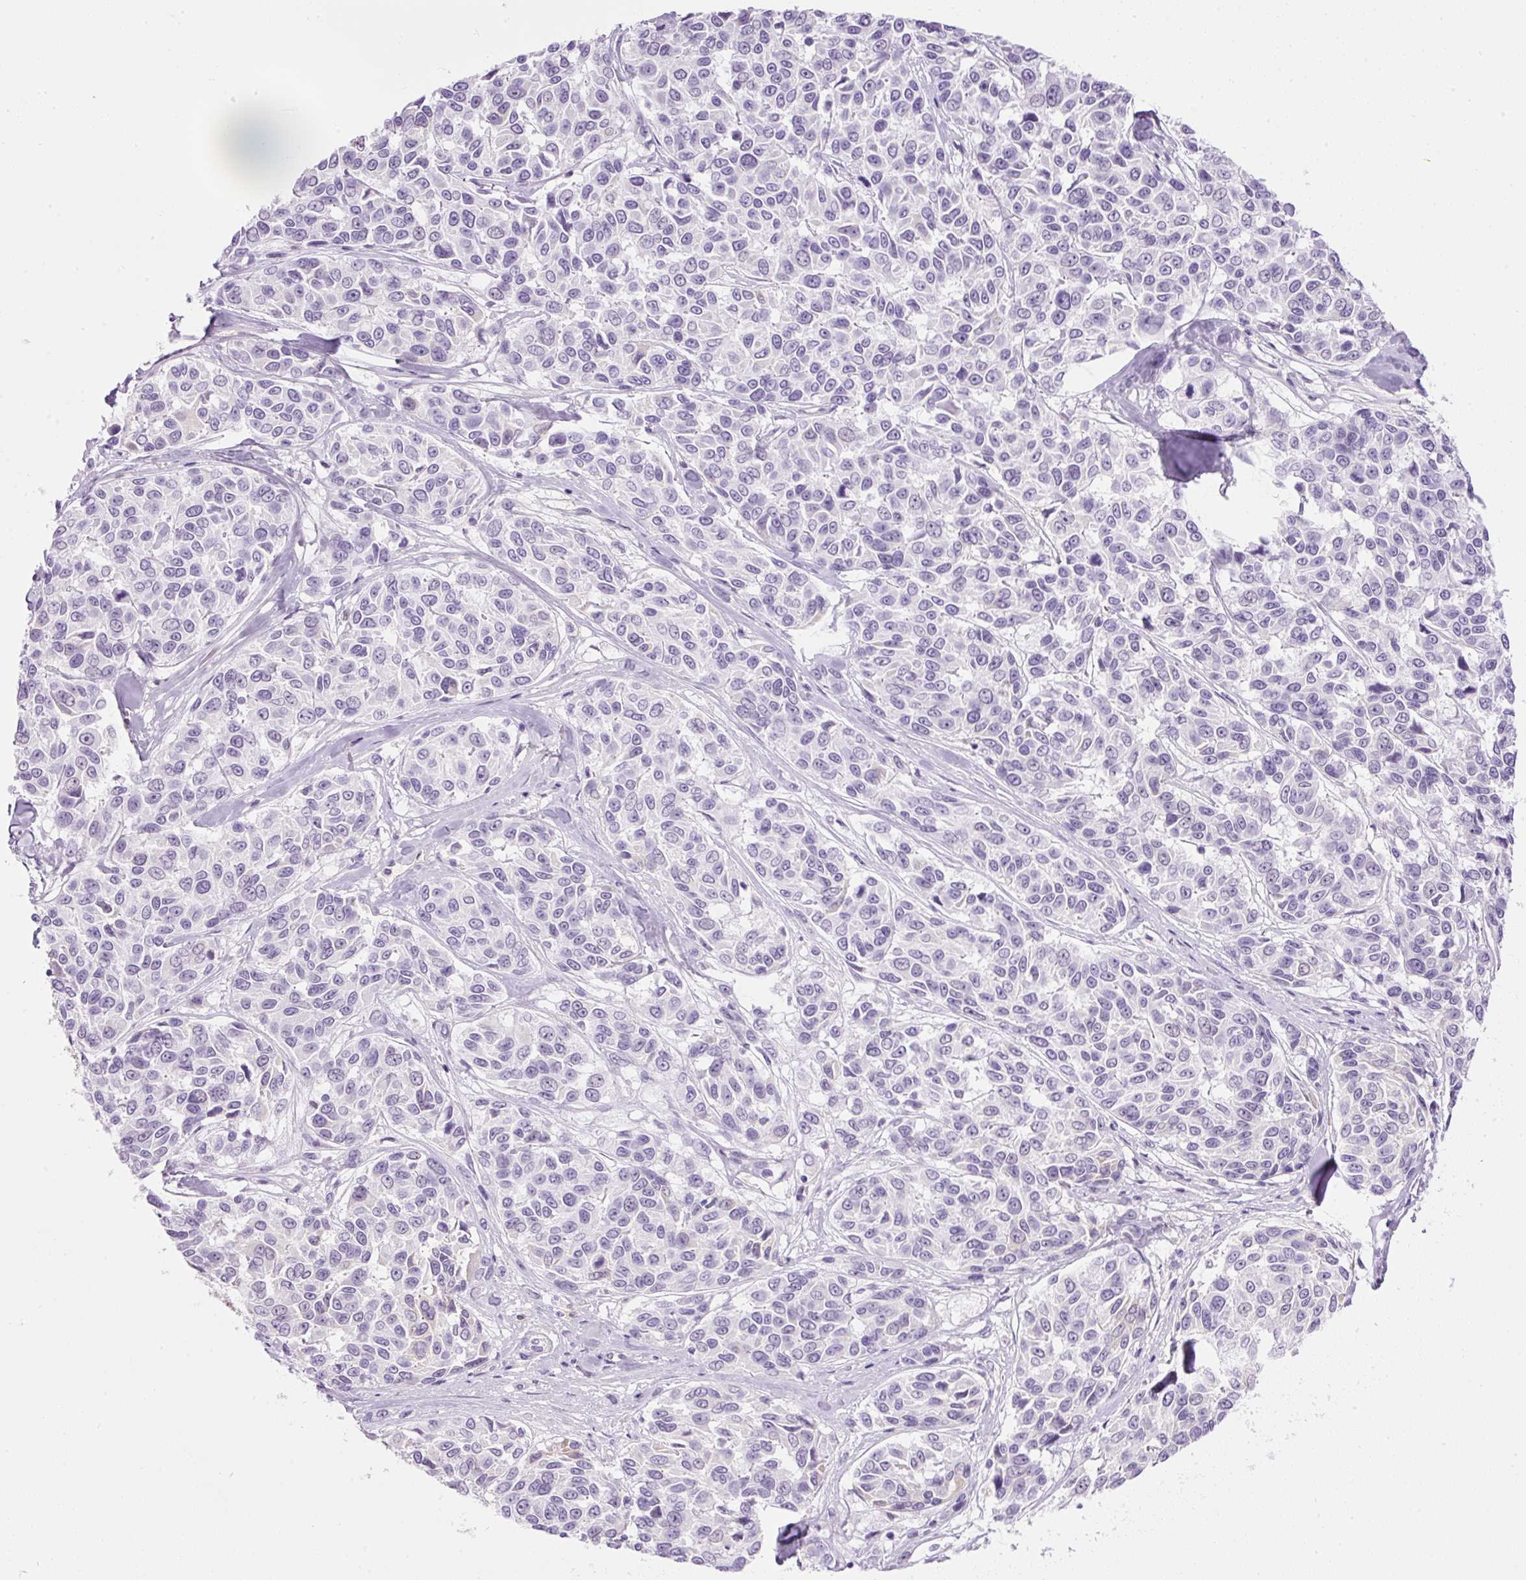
{"staining": {"intensity": "negative", "quantity": "none", "location": "none"}, "tissue": "melanoma", "cell_type": "Tumor cells", "image_type": "cancer", "snomed": [{"axis": "morphology", "description": "Malignant melanoma, NOS"}, {"axis": "topography", "description": "Skin"}], "caption": "Tumor cells show no significant protein expression in melanoma.", "gene": "PRPF38B", "patient": {"sex": "female", "age": 66}}